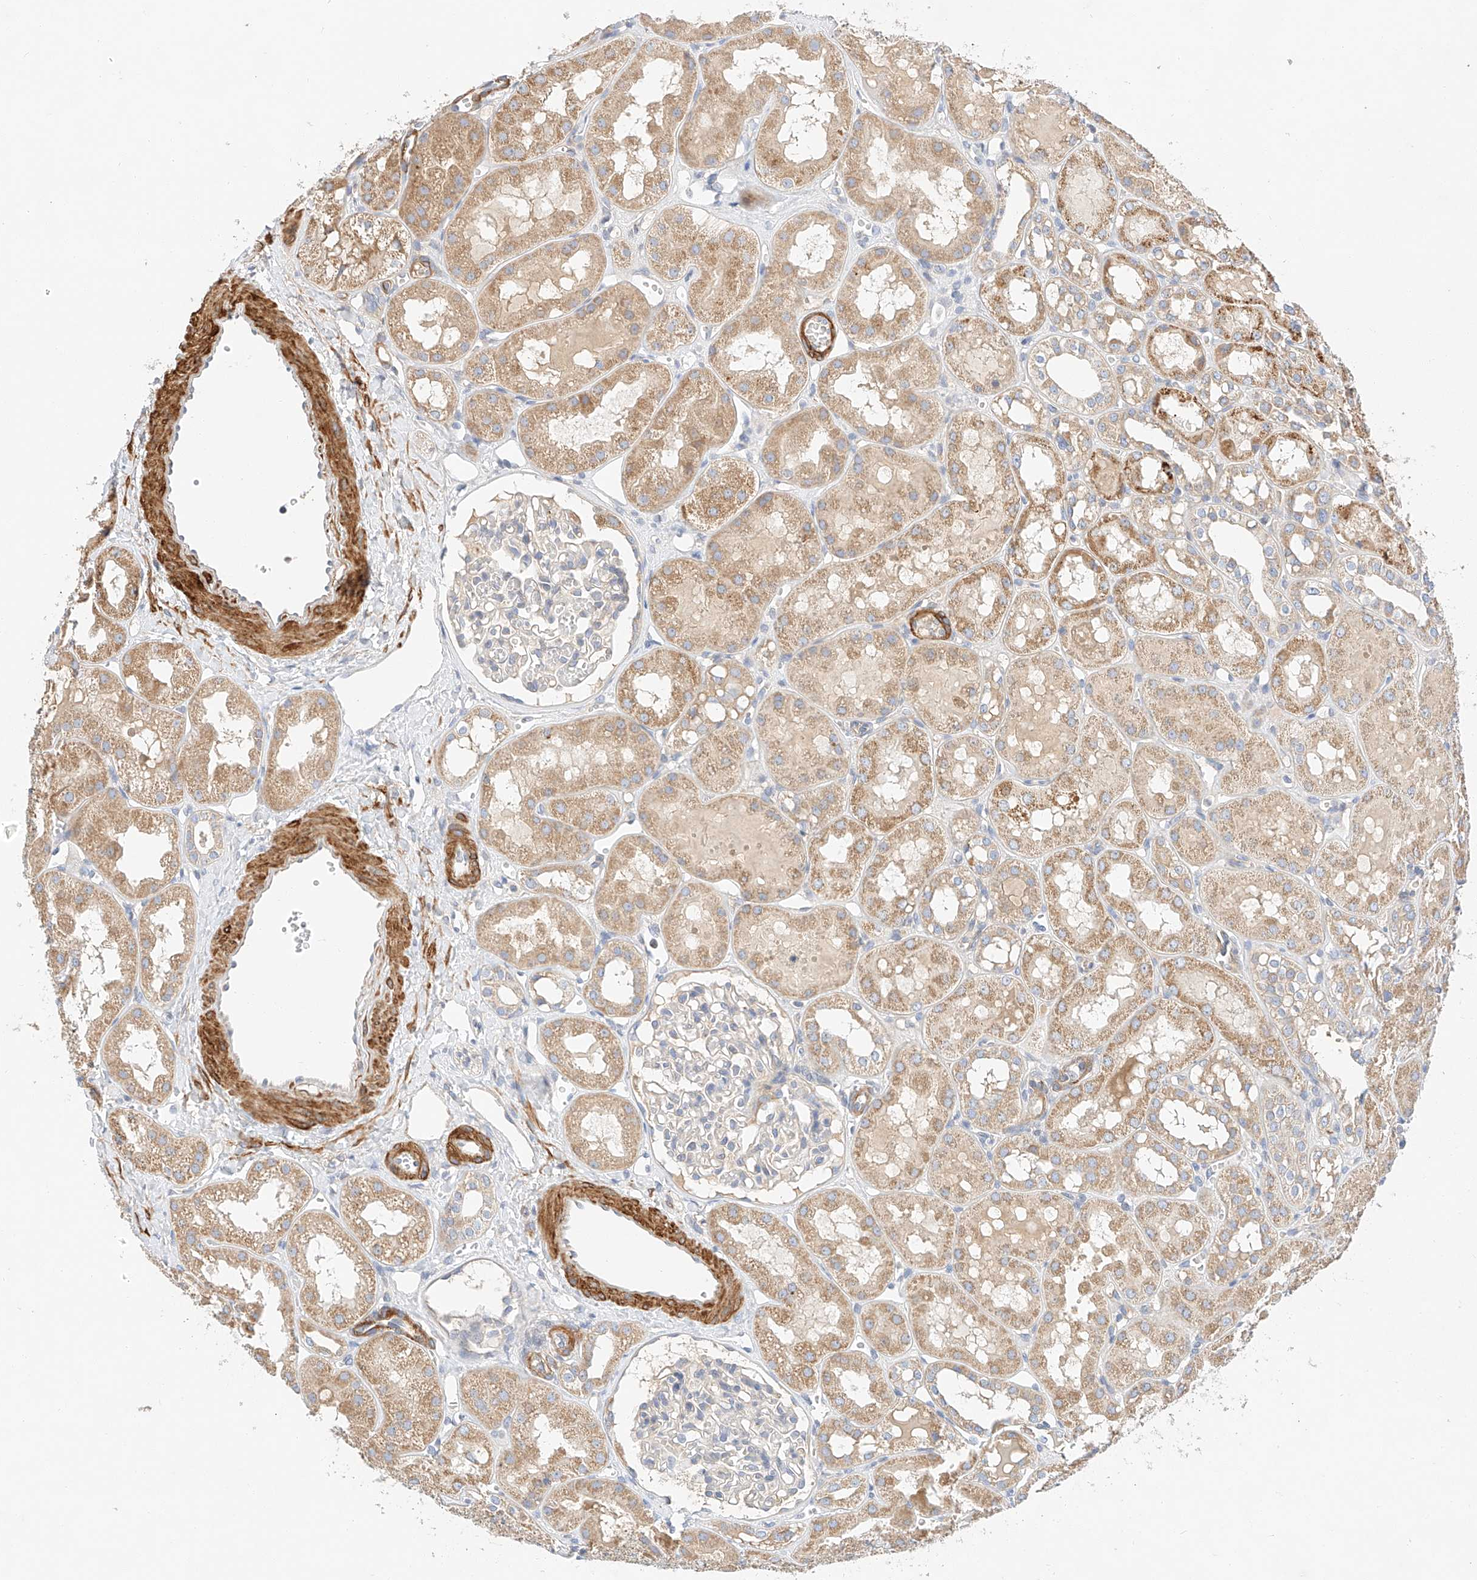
{"staining": {"intensity": "negative", "quantity": "none", "location": "none"}, "tissue": "kidney", "cell_type": "Cells in glomeruli", "image_type": "normal", "snomed": [{"axis": "morphology", "description": "Normal tissue, NOS"}, {"axis": "topography", "description": "Kidney"}], "caption": "Immunohistochemistry (IHC) histopathology image of normal kidney stained for a protein (brown), which displays no expression in cells in glomeruli. (Brightfield microscopy of DAB (3,3'-diaminobenzidine) immunohistochemistry at high magnification).", "gene": "C6orf118", "patient": {"sex": "male", "age": 16}}